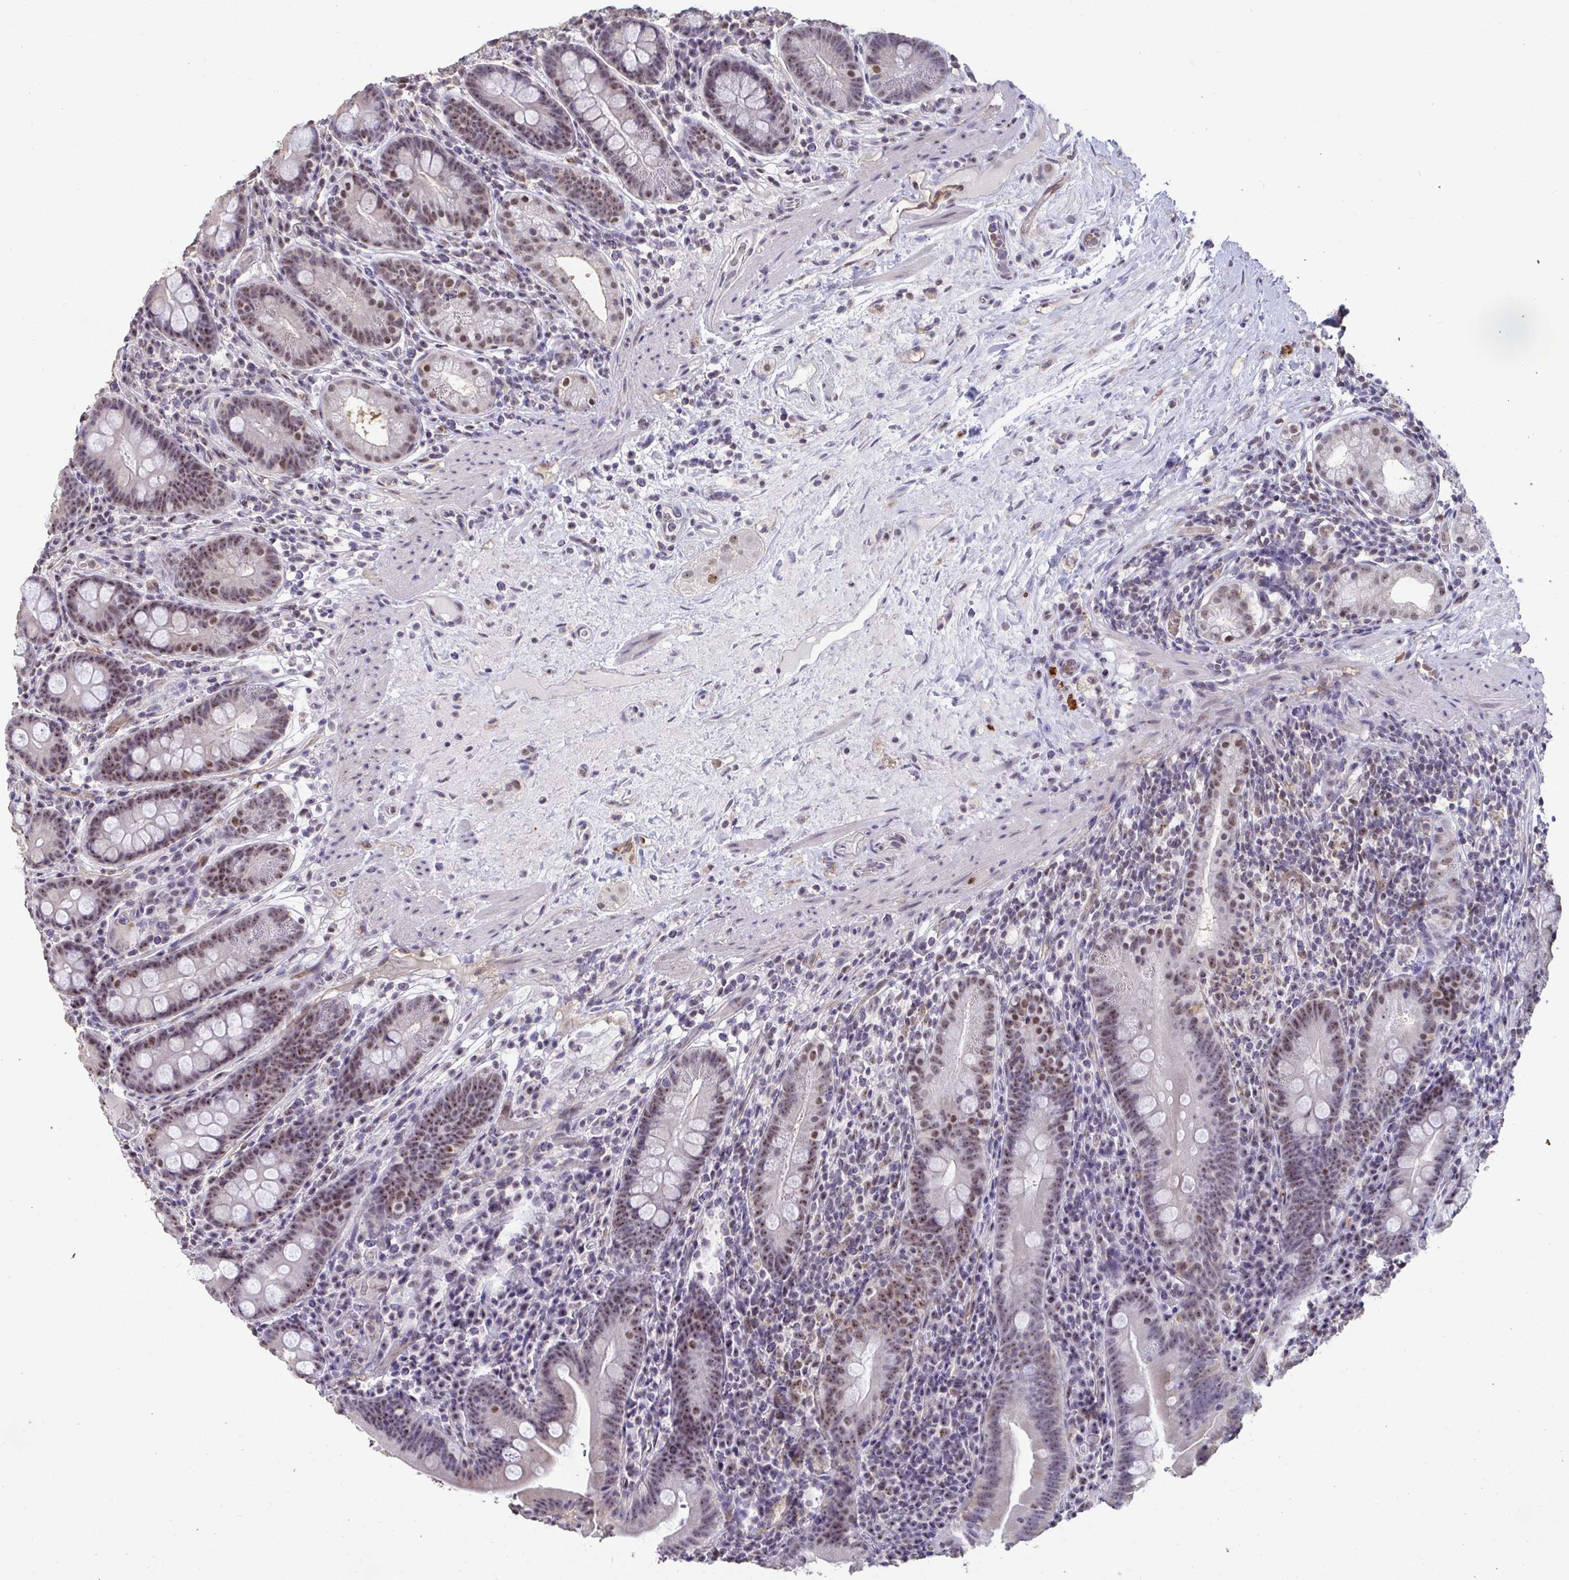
{"staining": {"intensity": "moderate", "quantity": "25%-75%", "location": "cytoplasmic/membranous,nuclear"}, "tissue": "small intestine", "cell_type": "Glandular cells", "image_type": "normal", "snomed": [{"axis": "morphology", "description": "Normal tissue, NOS"}, {"axis": "topography", "description": "Small intestine"}], "caption": "Immunohistochemistry (IHC) (DAB) staining of normal human small intestine demonstrates moderate cytoplasmic/membranous,nuclear protein positivity in about 25%-75% of glandular cells. Nuclei are stained in blue.", "gene": "SENP3", "patient": {"sex": "male", "age": 26}}